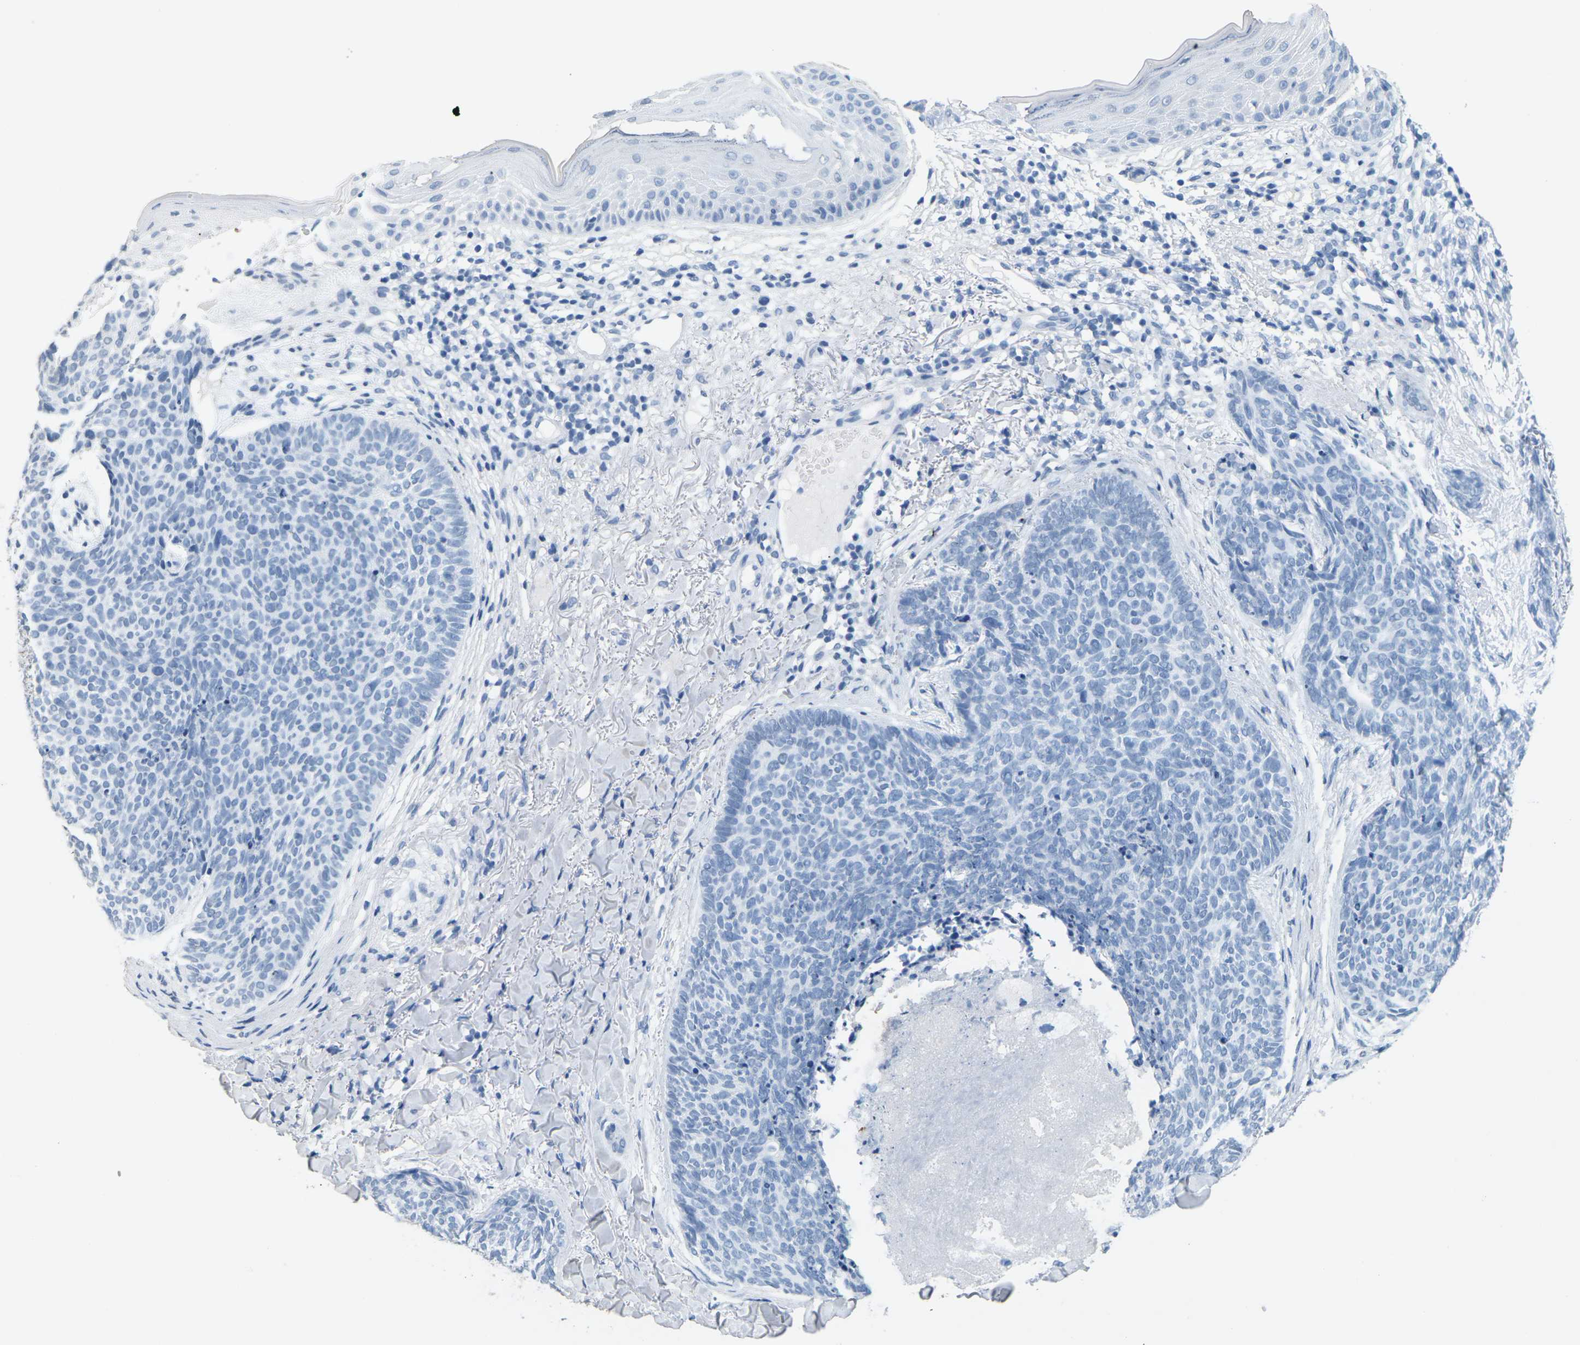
{"staining": {"intensity": "negative", "quantity": "none", "location": "none"}, "tissue": "skin cancer", "cell_type": "Tumor cells", "image_type": "cancer", "snomed": [{"axis": "morphology", "description": "Basal cell carcinoma"}, {"axis": "topography", "description": "Skin"}], "caption": "An IHC image of skin cancer is shown. There is no staining in tumor cells of skin cancer.", "gene": "CTAG1A", "patient": {"sex": "female", "age": 70}}